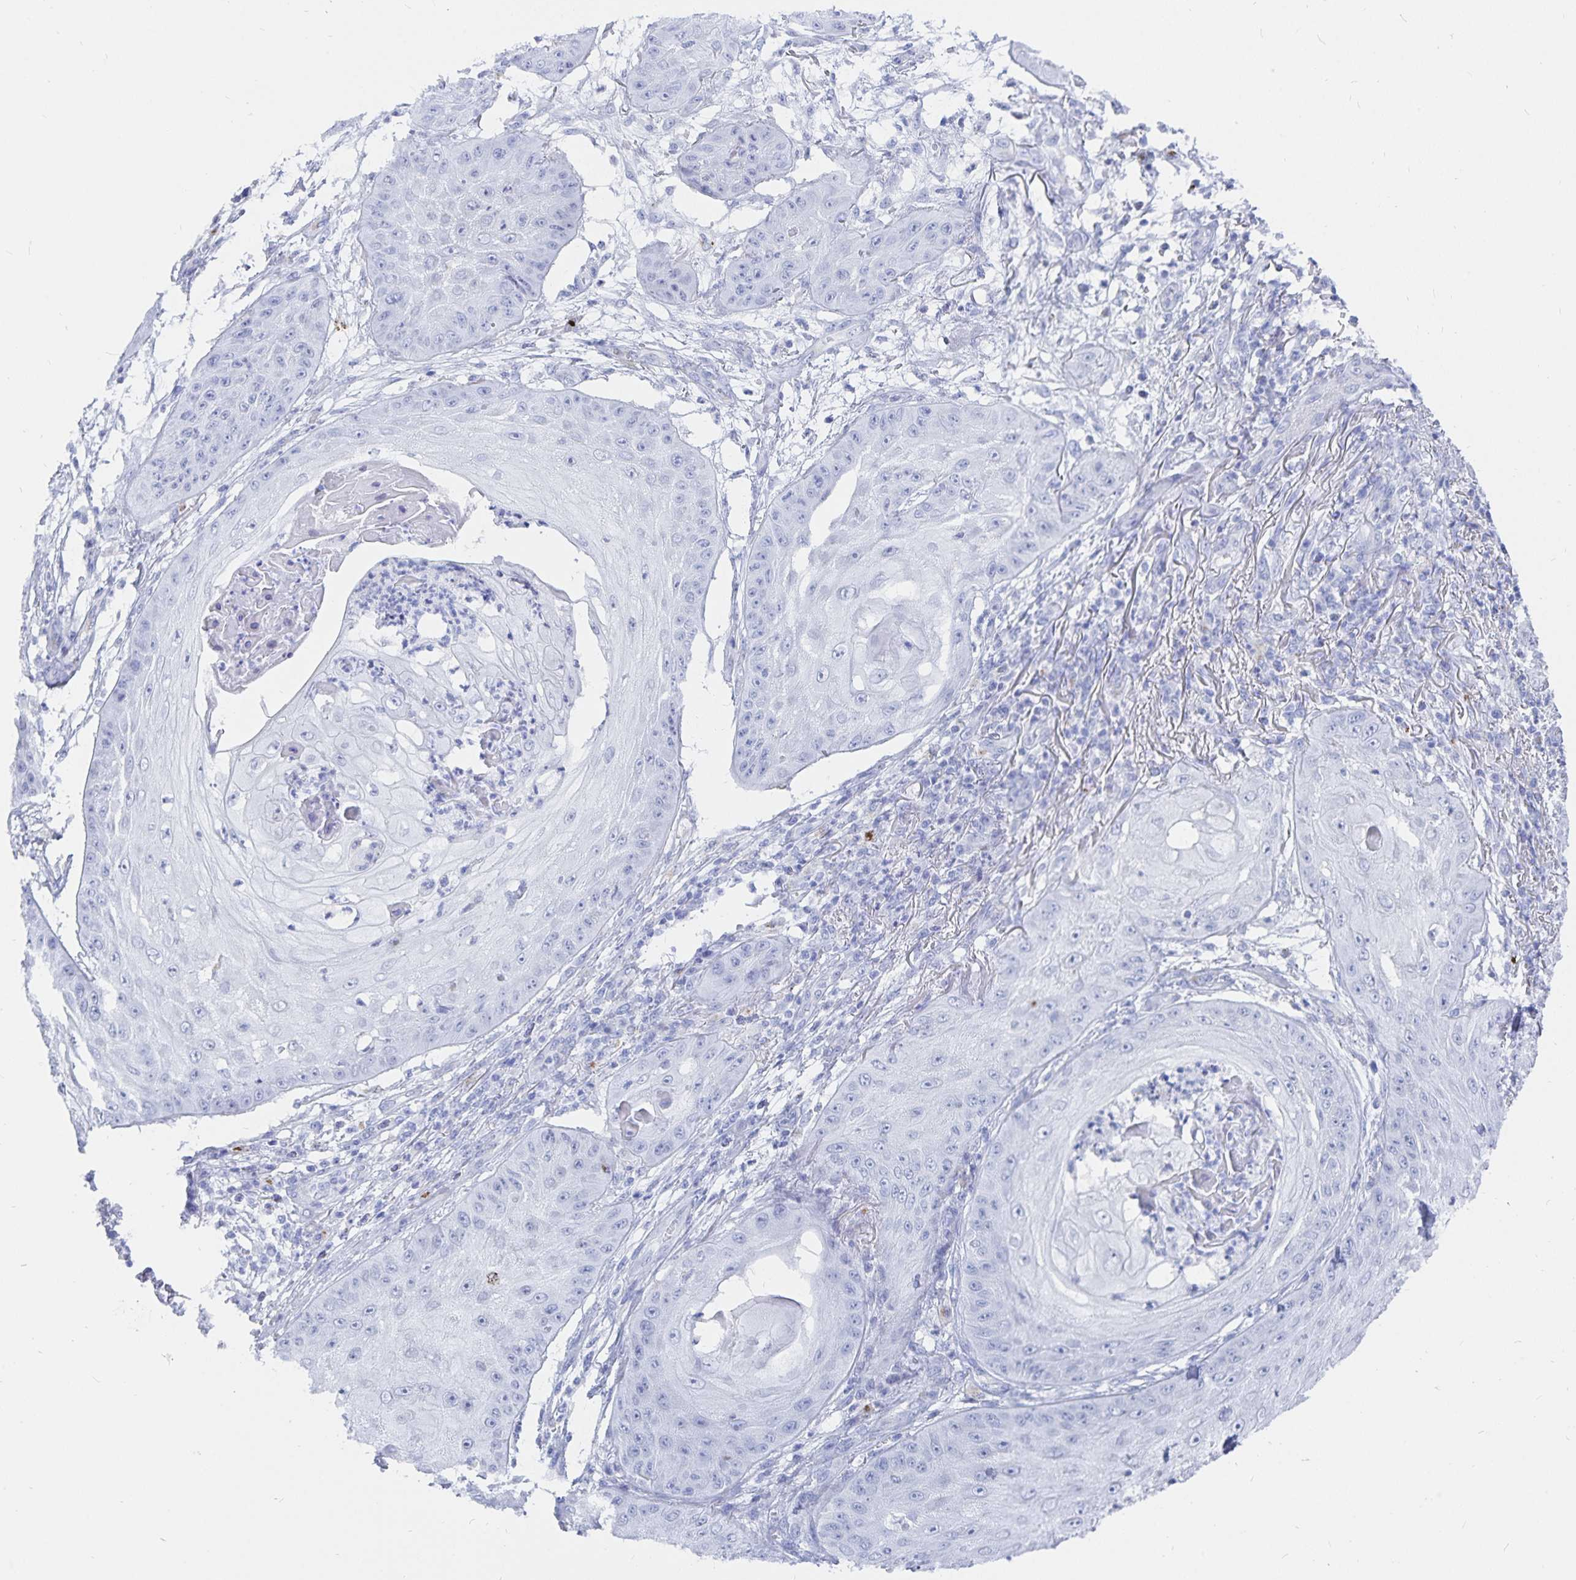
{"staining": {"intensity": "negative", "quantity": "none", "location": "none"}, "tissue": "skin cancer", "cell_type": "Tumor cells", "image_type": "cancer", "snomed": [{"axis": "morphology", "description": "Squamous cell carcinoma, NOS"}, {"axis": "topography", "description": "Skin"}], "caption": "The immunohistochemistry (IHC) micrograph has no significant positivity in tumor cells of squamous cell carcinoma (skin) tissue.", "gene": "INSL5", "patient": {"sex": "male", "age": 70}}